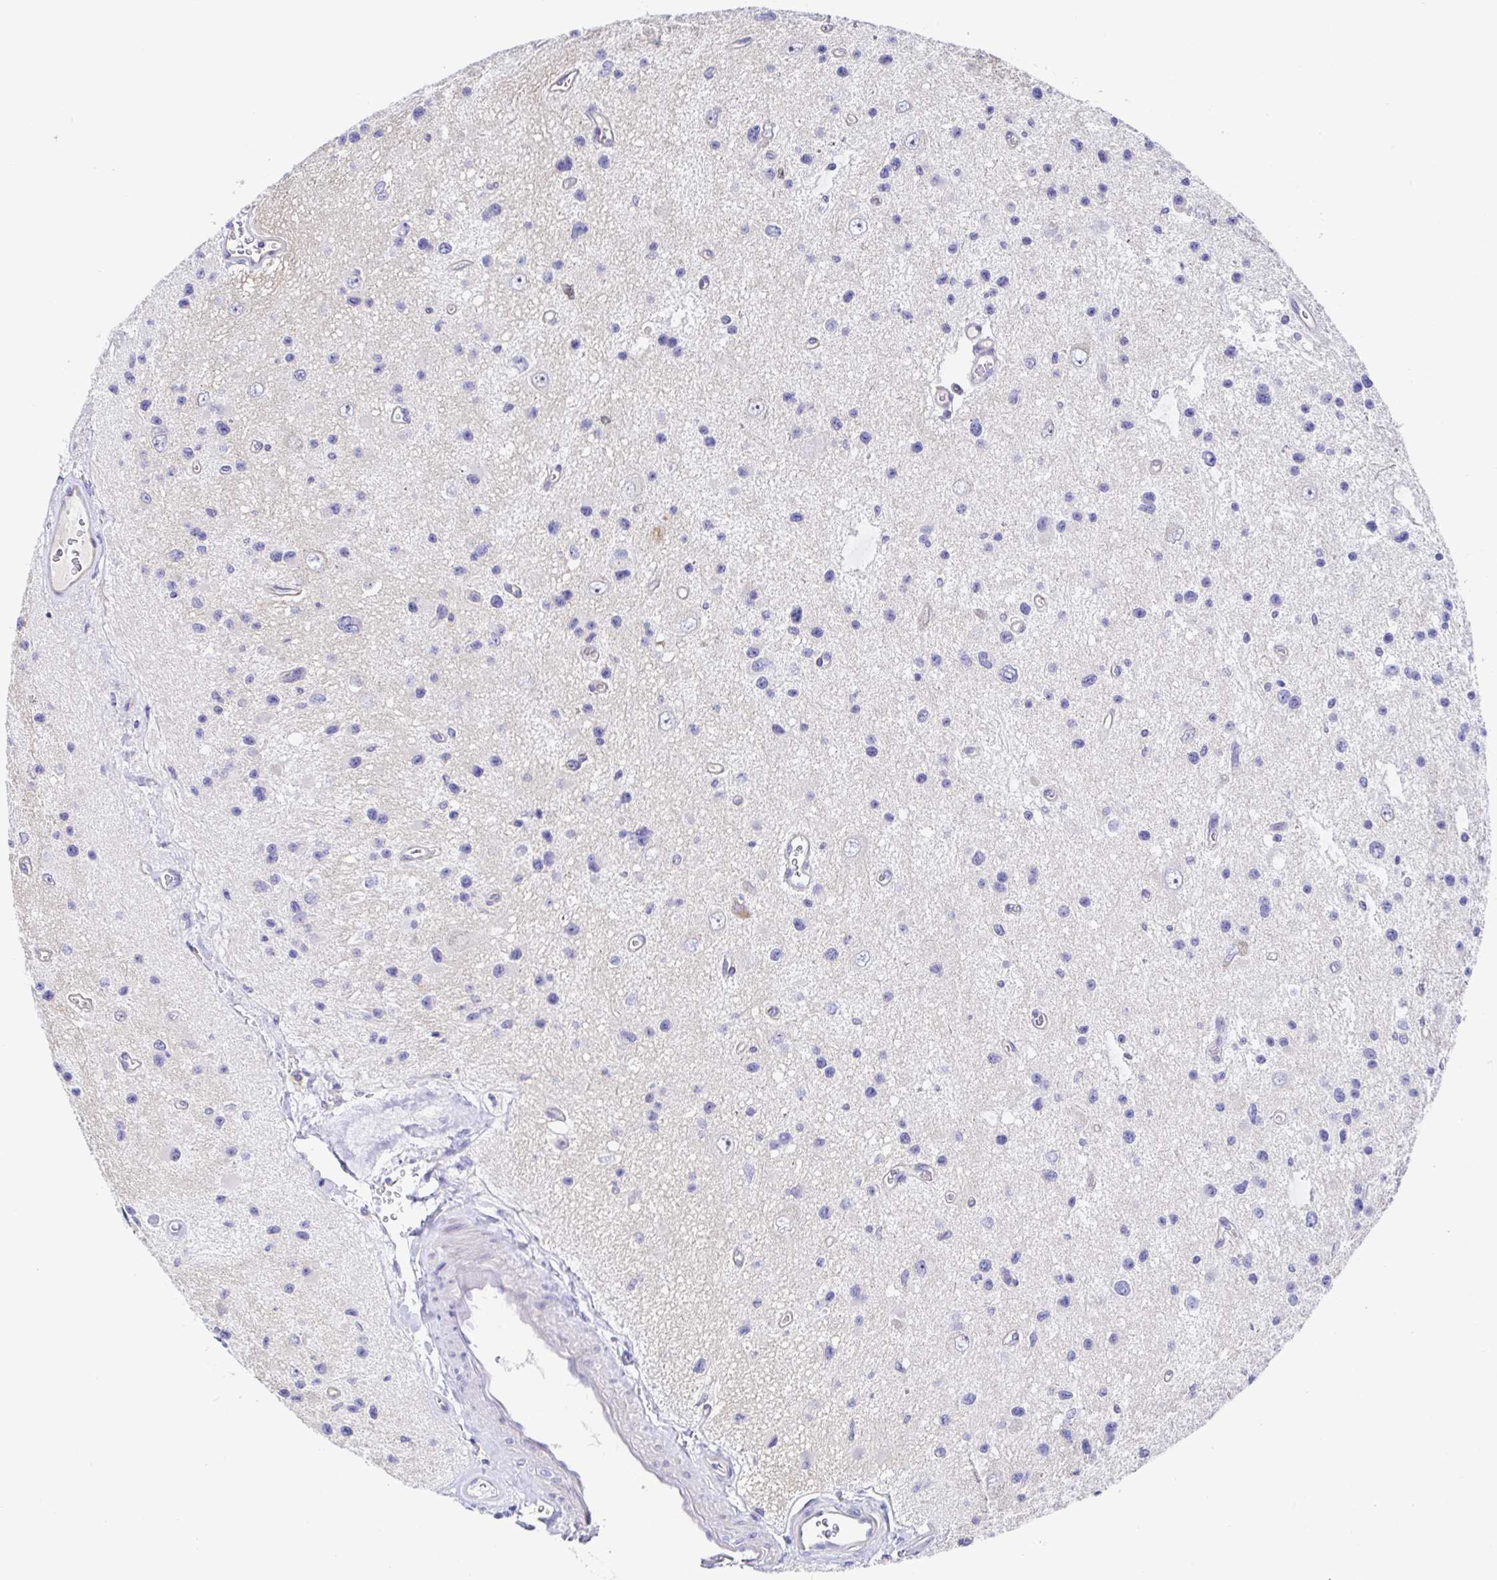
{"staining": {"intensity": "negative", "quantity": "none", "location": "none"}, "tissue": "glioma", "cell_type": "Tumor cells", "image_type": "cancer", "snomed": [{"axis": "morphology", "description": "Glioma, malignant, Low grade"}, {"axis": "topography", "description": "Brain"}], "caption": "Tumor cells show no significant staining in glioma.", "gene": "TIMELESS", "patient": {"sex": "male", "age": 43}}